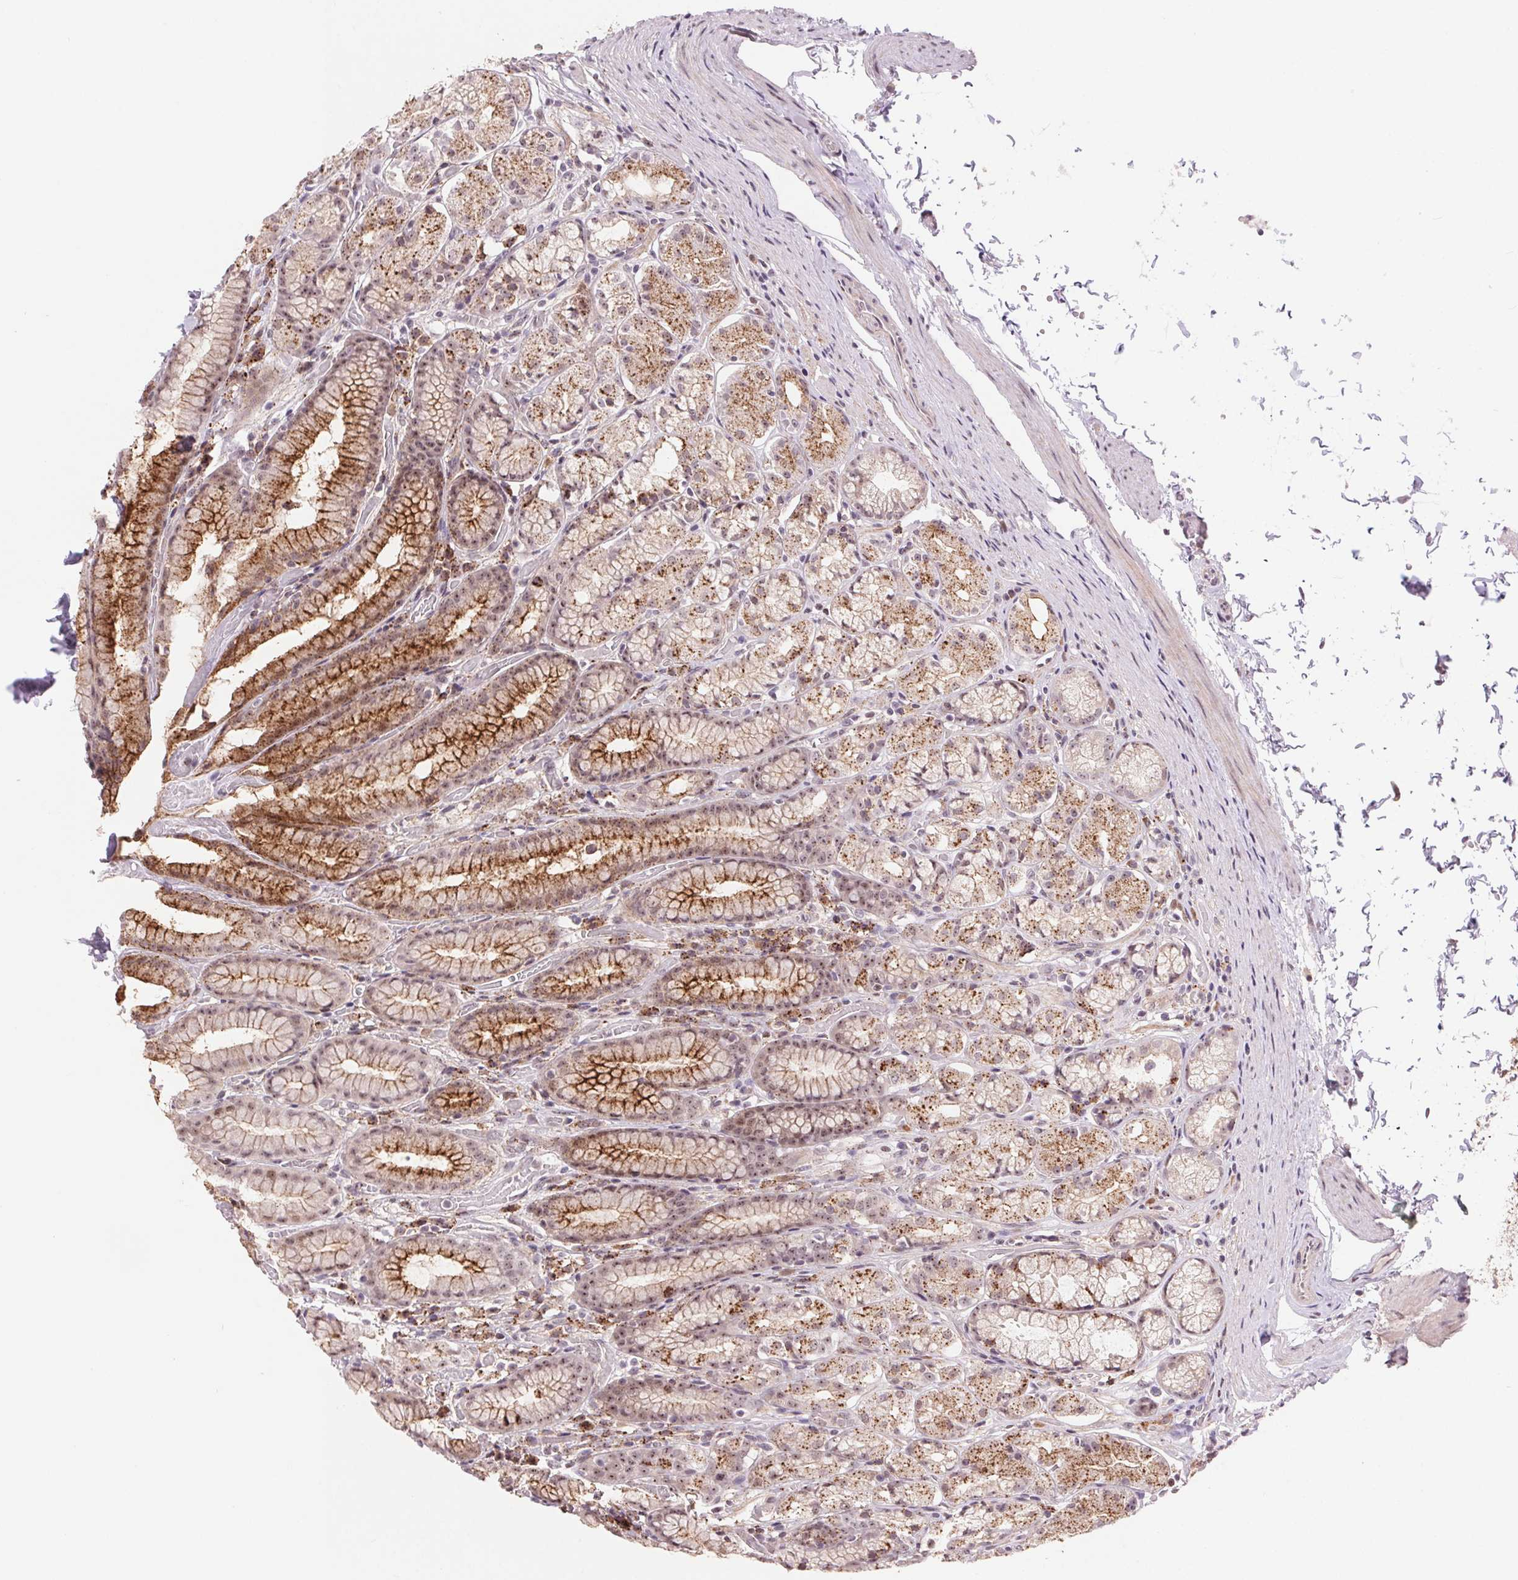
{"staining": {"intensity": "moderate", "quantity": ">75%", "location": "cytoplasmic/membranous"}, "tissue": "stomach", "cell_type": "Glandular cells", "image_type": "normal", "snomed": [{"axis": "morphology", "description": "Normal tissue, NOS"}, {"axis": "topography", "description": "Stomach"}], "caption": "Immunohistochemistry of benign stomach displays medium levels of moderate cytoplasmic/membranous expression in approximately >75% of glandular cells. The staining was performed using DAB (3,3'-diaminobenzidine) to visualize the protein expression in brown, while the nuclei were stained in blue with hematoxylin (Magnification: 20x).", "gene": "CHMP4B", "patient": {"sex": "male", "age": 70}}